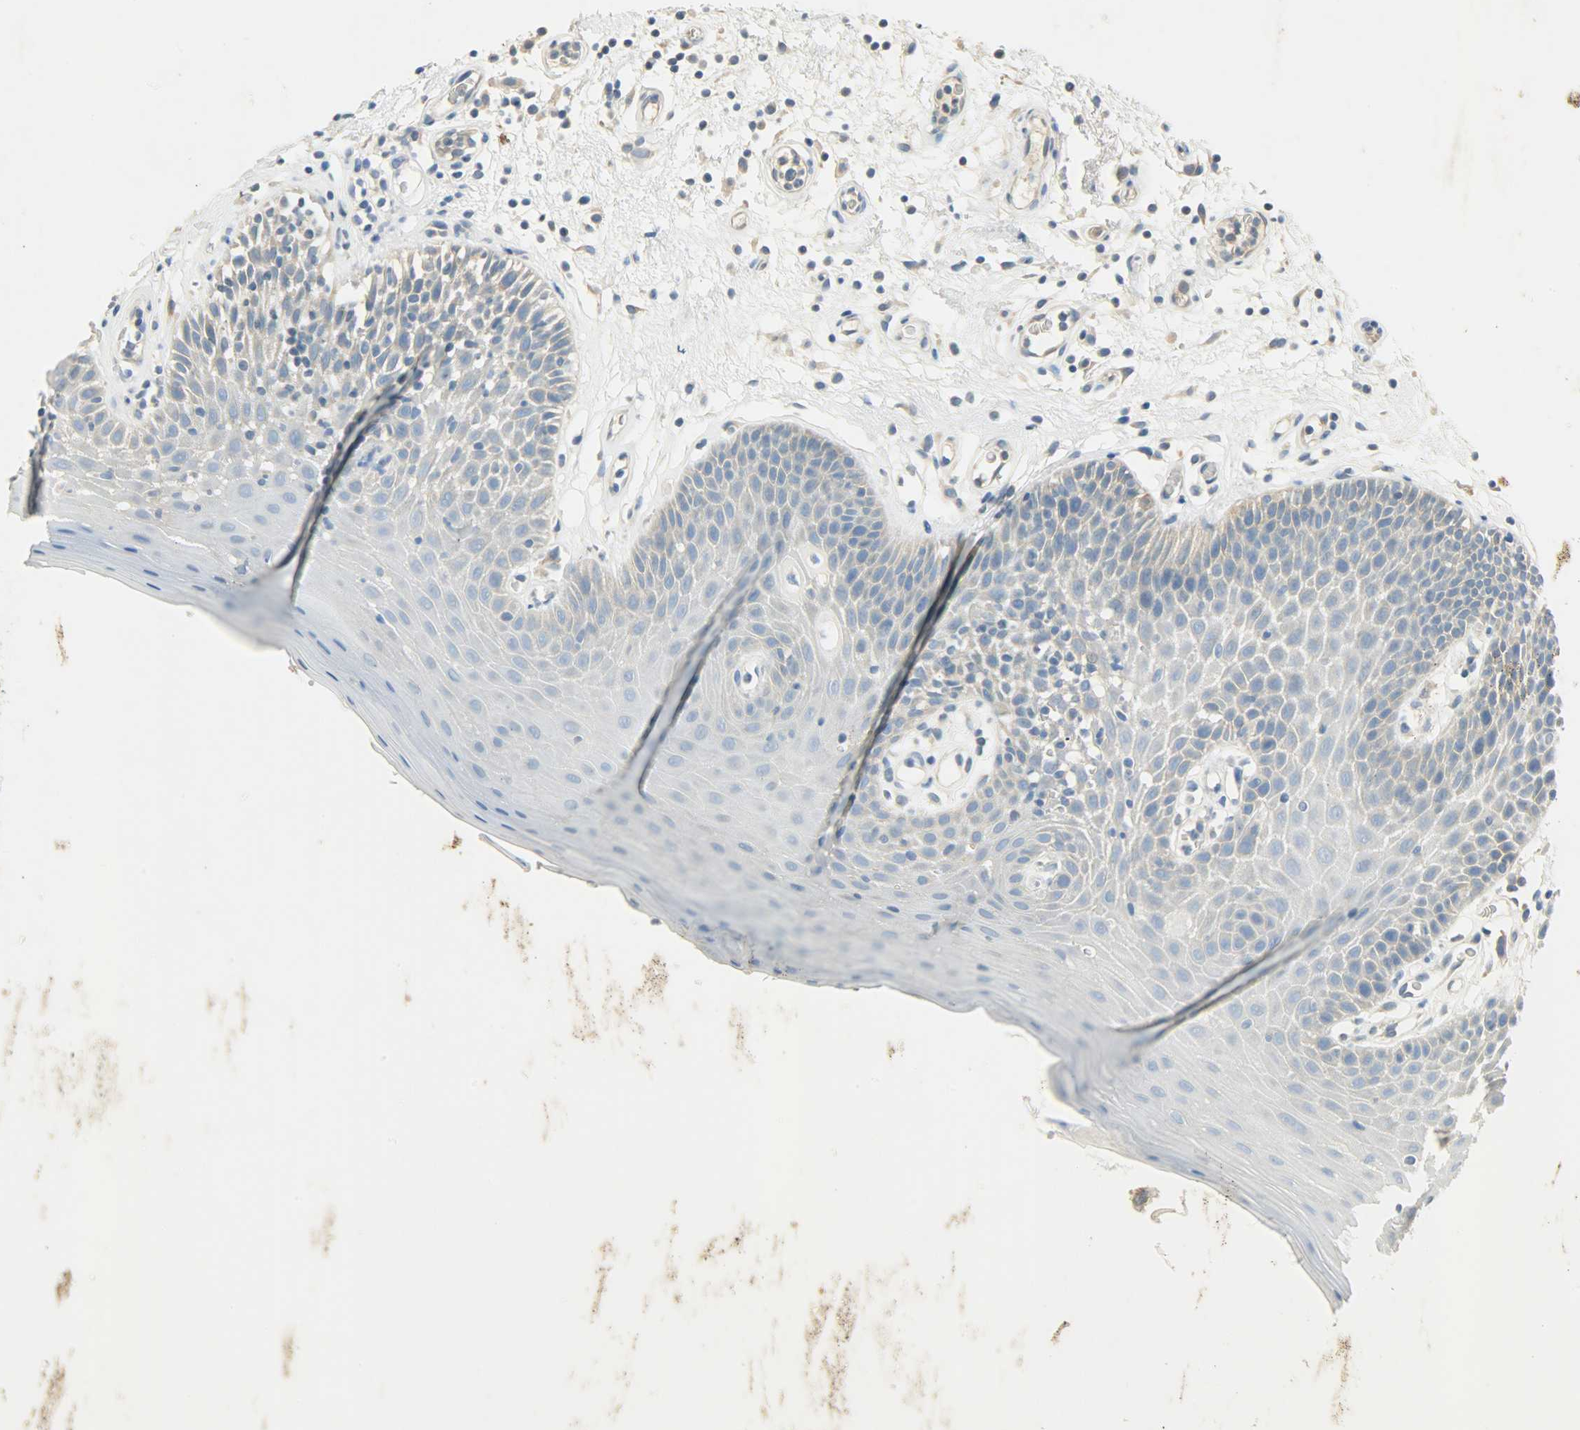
{"staining": {"intensity": "moderate", "quantity": "<25%", "location": "cytoplasmic/membranous"}, "tissue": "oral mucosa", "cell_type": "Squamous epithelial cells", "image_type": "normal", "snomed": [{"axis": "morphology", "description": "Normal tissue, NOS"}, {"axis": "morphology", "description": "Squamous cell carcinoma, NOS"}, {"axis": "topography", "description": "Skeletal muscle"}, {"axis": "topography", "description": "Oral tissue"}, {"axis": "topography", "description": "Head-Neck"}], "caption": "Immunohistochemical staining of benign human oral mucosa shows moderate cytoplasmic/membranous protein staining in about <25% of squamous epithelial cells. The staining was performed using DAB, with brown indicating positive protein expression. Nuclei are stained blue with hematoxylin.", "gene": "DSG2", "patient": {"sex": "male", "age": 71}}